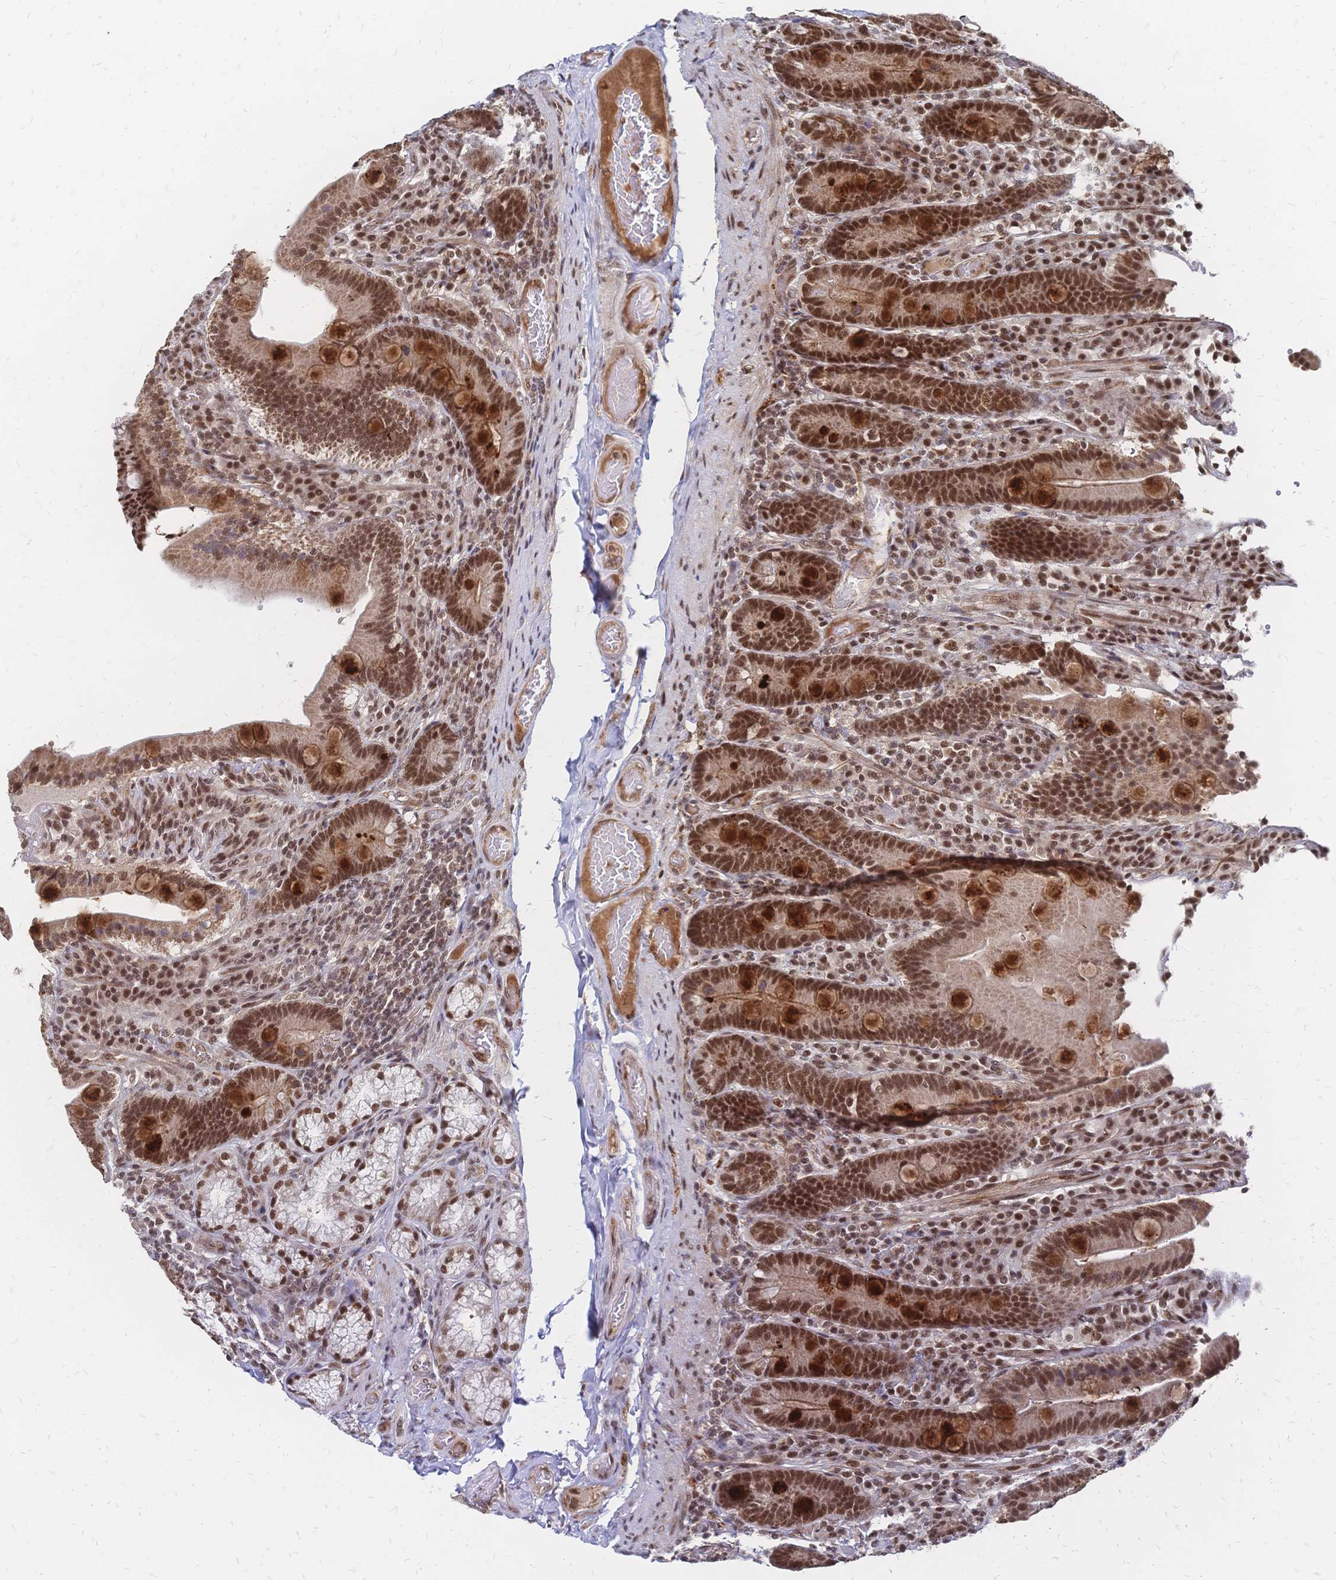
{"staining": {"intensity": "strong", "quantity": ">75%", "location": "cytoplasmic/membranous,nuclear"}, "tissue": "duodenum", "cell_type": "Glandular cells", "image_type": "normal", "snomed": [{"axis": "morphology", "description": "Normal tissue, NOS"}, {"axis": "topography", "description": "Duodenum"}], "caption": "Immunohistochemical staining of normal human duodenum demonstrates >75% levels of strong cytoplasmic/membranous,nuclear protein positivity in about >75% of glandular cells.", "gene": "NELFA", "patient": {"sex": "female", "age": 62}}